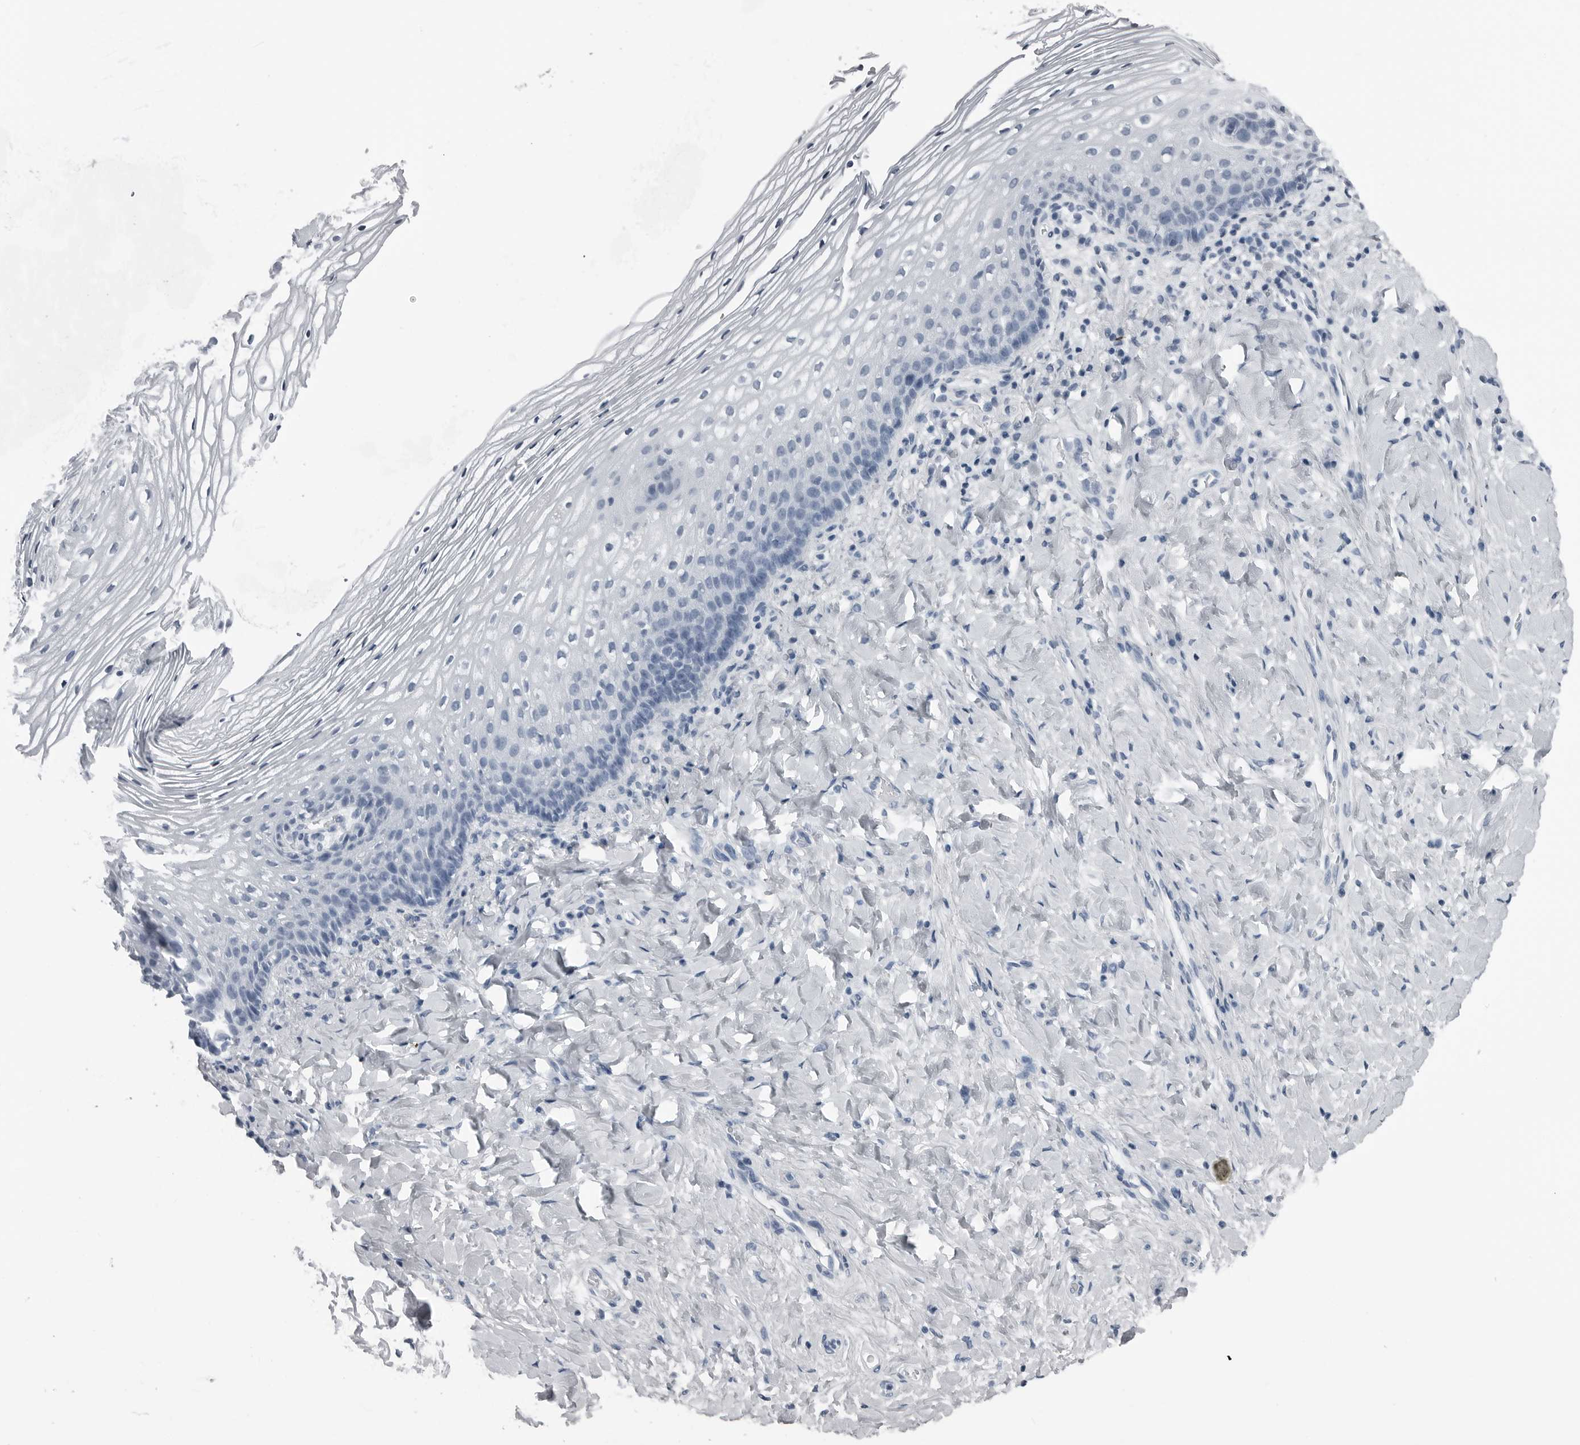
{"staining": {"intensity": "negative", "quantity": "none", "location": "none"}, "tissue": "vagina", "cell_type": "Squamous epithelial cells", "image_type": "normal", "snomed": [{"axis": "morphology", "description": "Normal tissue, NOS"}, {"axis": "topography", "description": "Vagina"}], "caption": "Histopathology image shows no significant protein positivity in squamous epithelial cells of benign vagina. (DAB IHC visualized using brightfield microscopy, high magnification).", "gene": "SPINK1", "patient": {"sex": "female", "age": 60}}